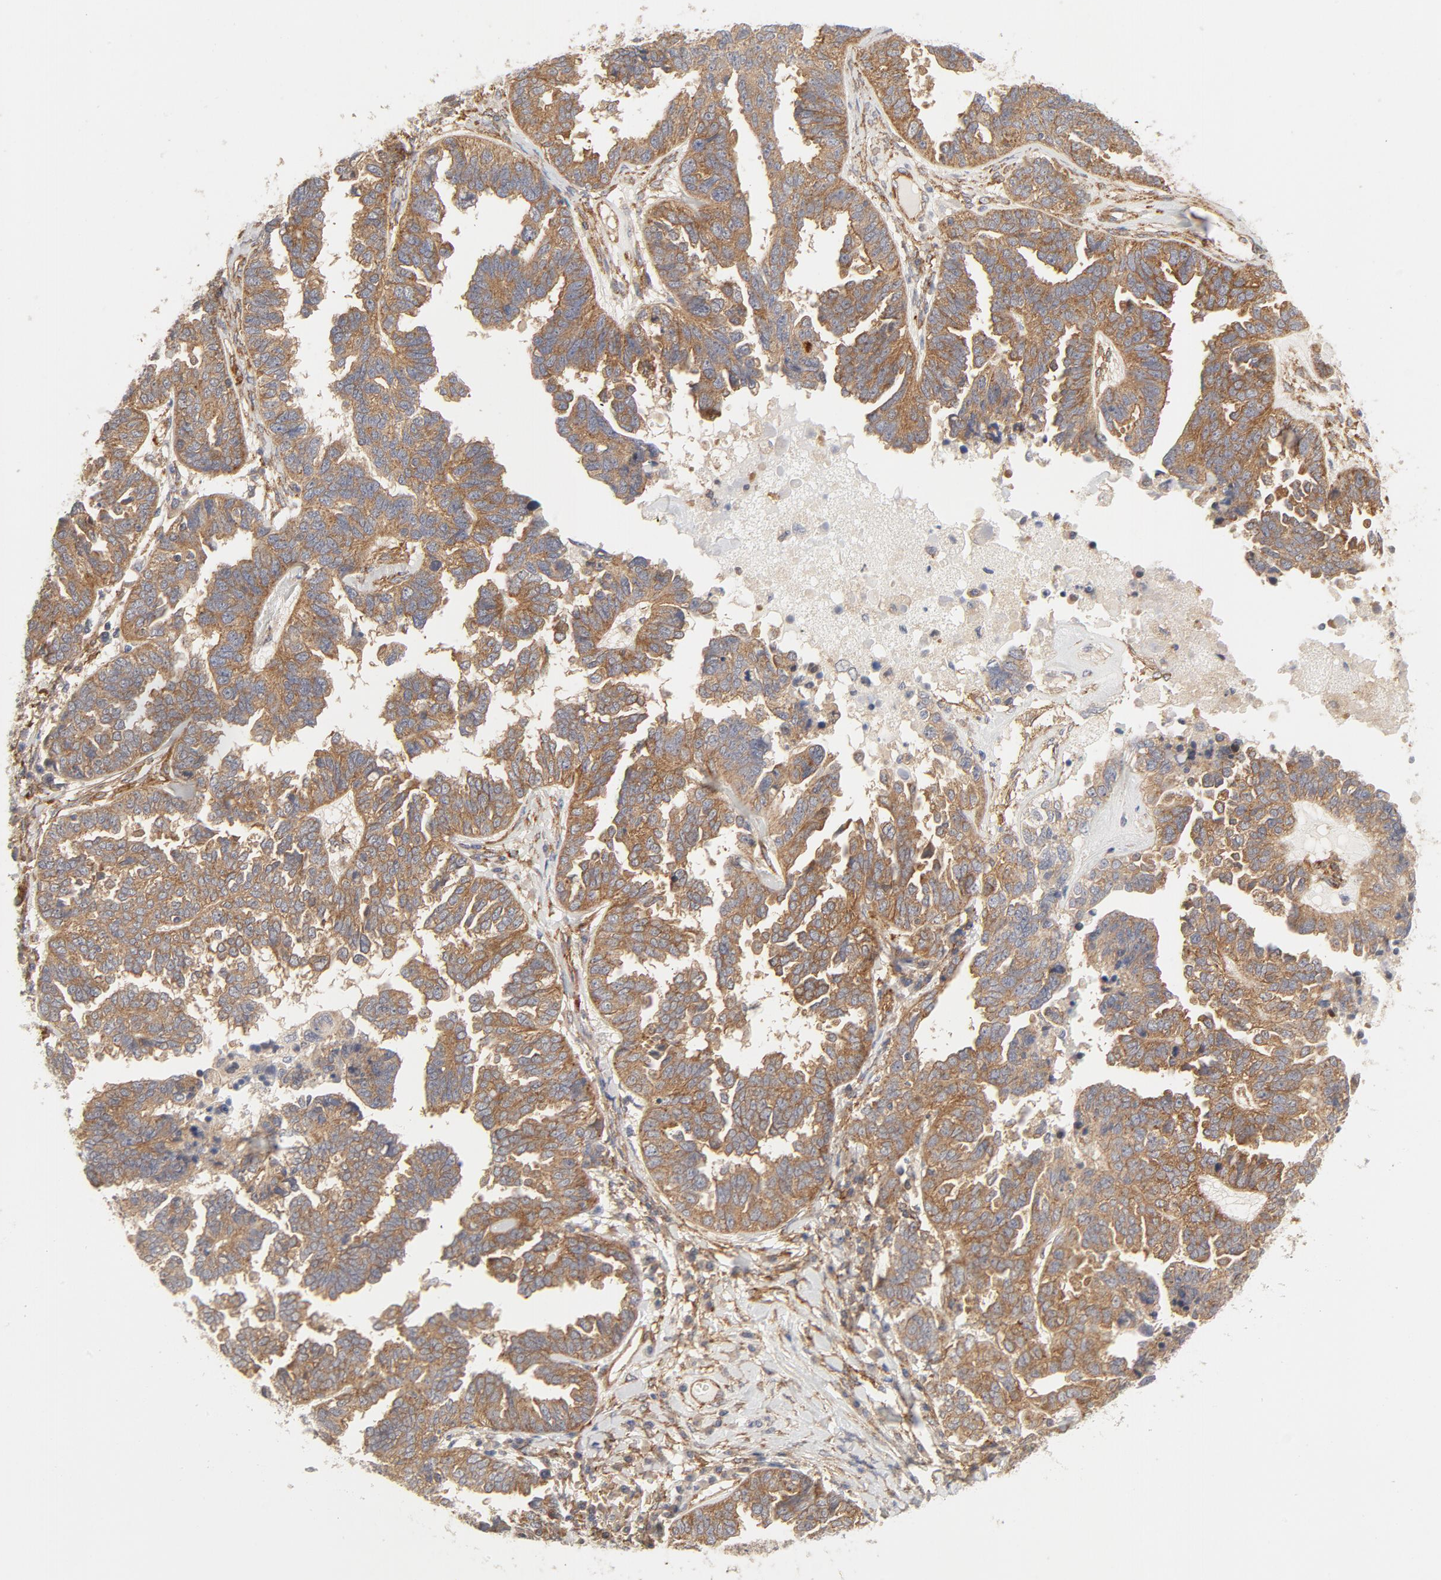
{"staining": {"intensity": "moderate", "quantity": ">75%", "location": "cytoplasmic/membranous"}, "tissue": "ovarian cancer", "cell_type": "Tumor cells", "image_type": "cancer", "snomed": [{"axis": "morphology", "description": "Cystadenocarcinoma, serous, NOS"}, {"axis": "topography", "description": "Ovary"}], "caption": "High-magnification brightfield microscopy of serous cystadenocarcinoma (ovarian) stained with DAB (3,3'-diaminobenzidine) (brown) and counterstained with hematoxylin (blue). tumor cells exhibit moderate cytoplasmic/membranous staining is identified in about>75% of cells. The protein of interest is stained brown, and the nuclei are stained in blue (DAB IHC with brightfield microscopy, high magnification).", "gene": "AP2A1", "patient": {"sex": "female", "age": 82}}